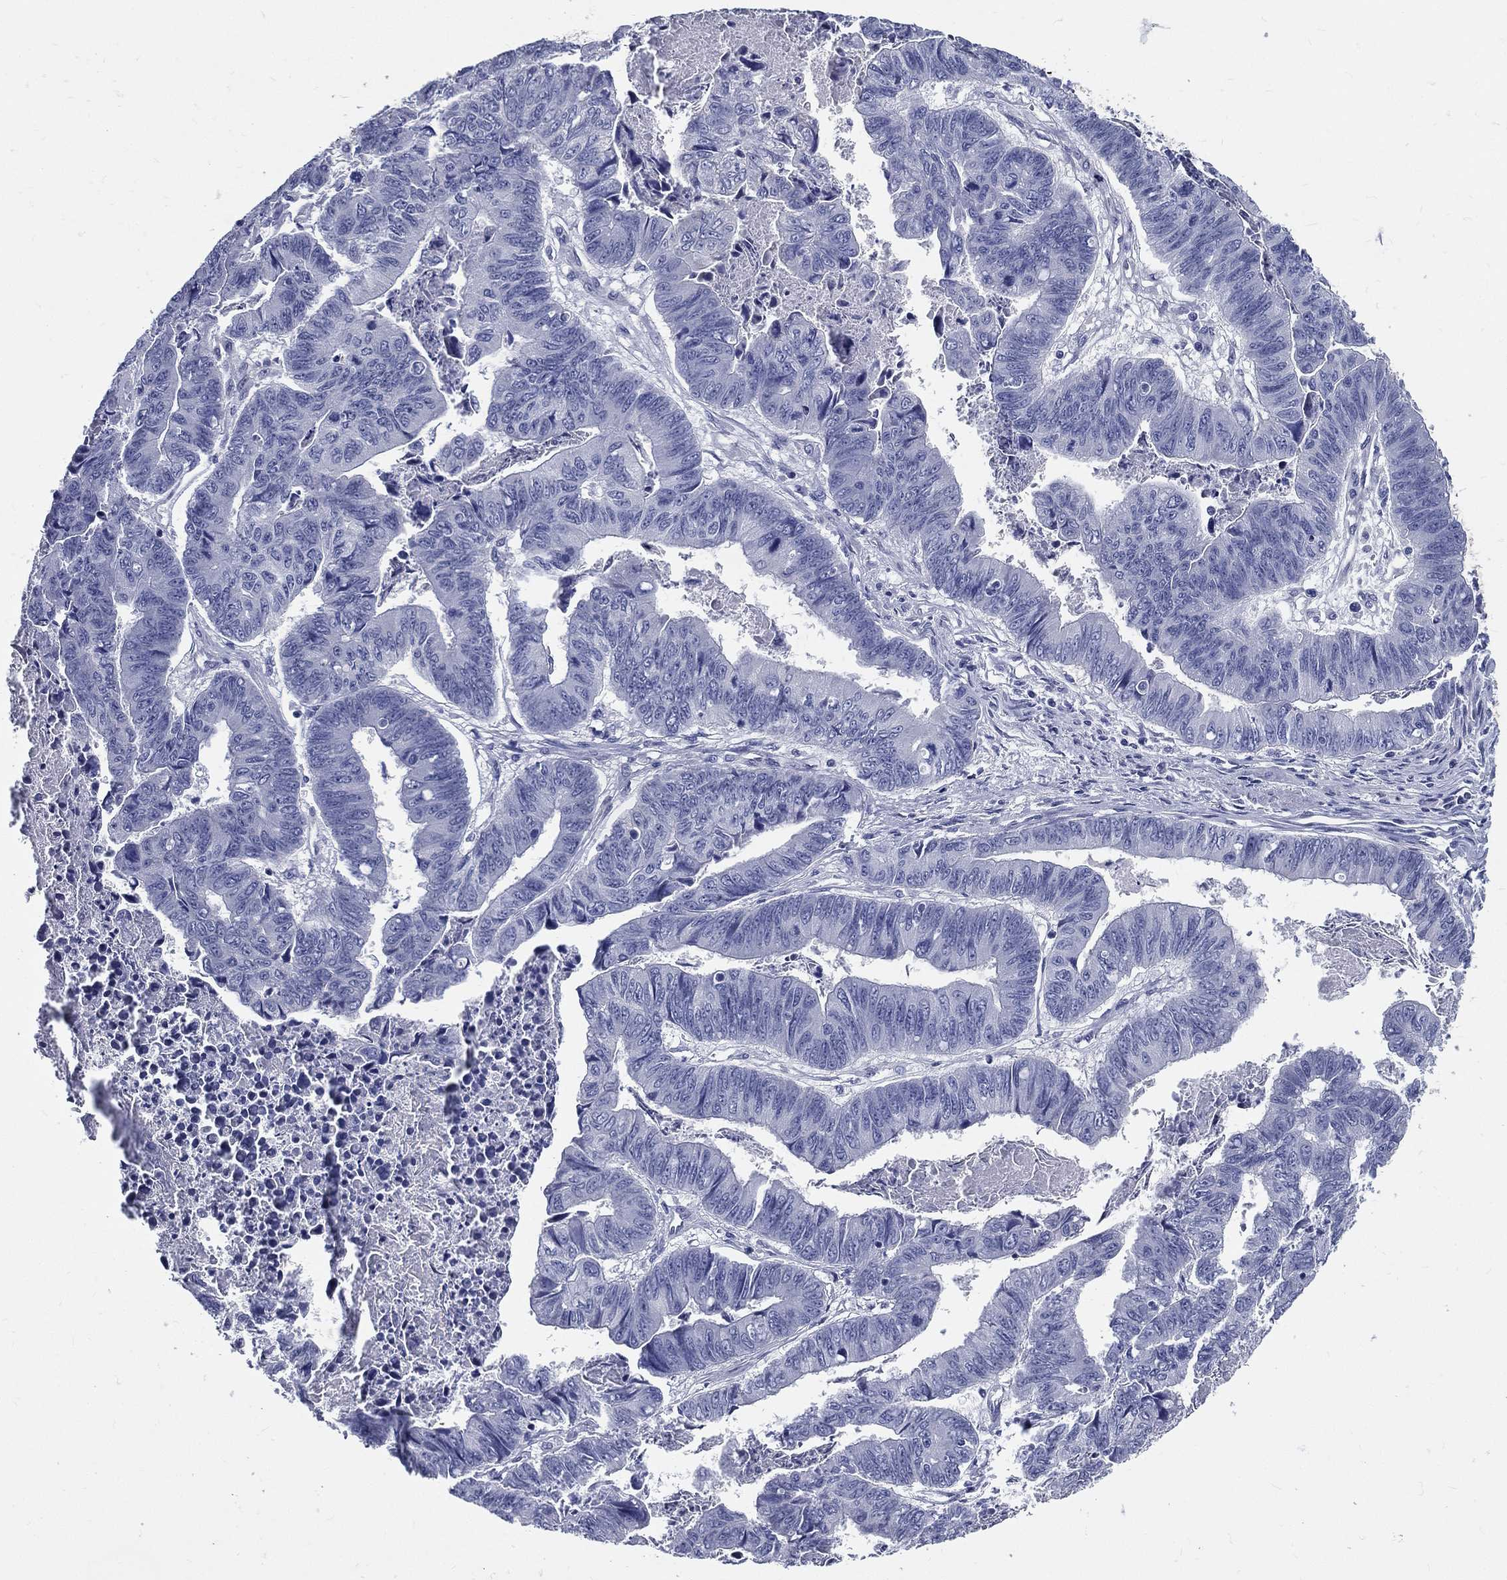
{"staining": {"intensity": "negative", "quantity": "none", "location": "none"}, "tissue": "stomach cancer", "cell_type": "Tumor cells", "image_type": "cancer", "snomed": [{"axis": "morphology", "description": "Adenocarcinoma, NOS"}, {"axis": "topography", "description": "Stomach, lower"}], "caption": "There is no significant expression in tumor cells of stomach cancer.", "gene": "DPYS", "patient": {"sex": "male", "age": 77}}